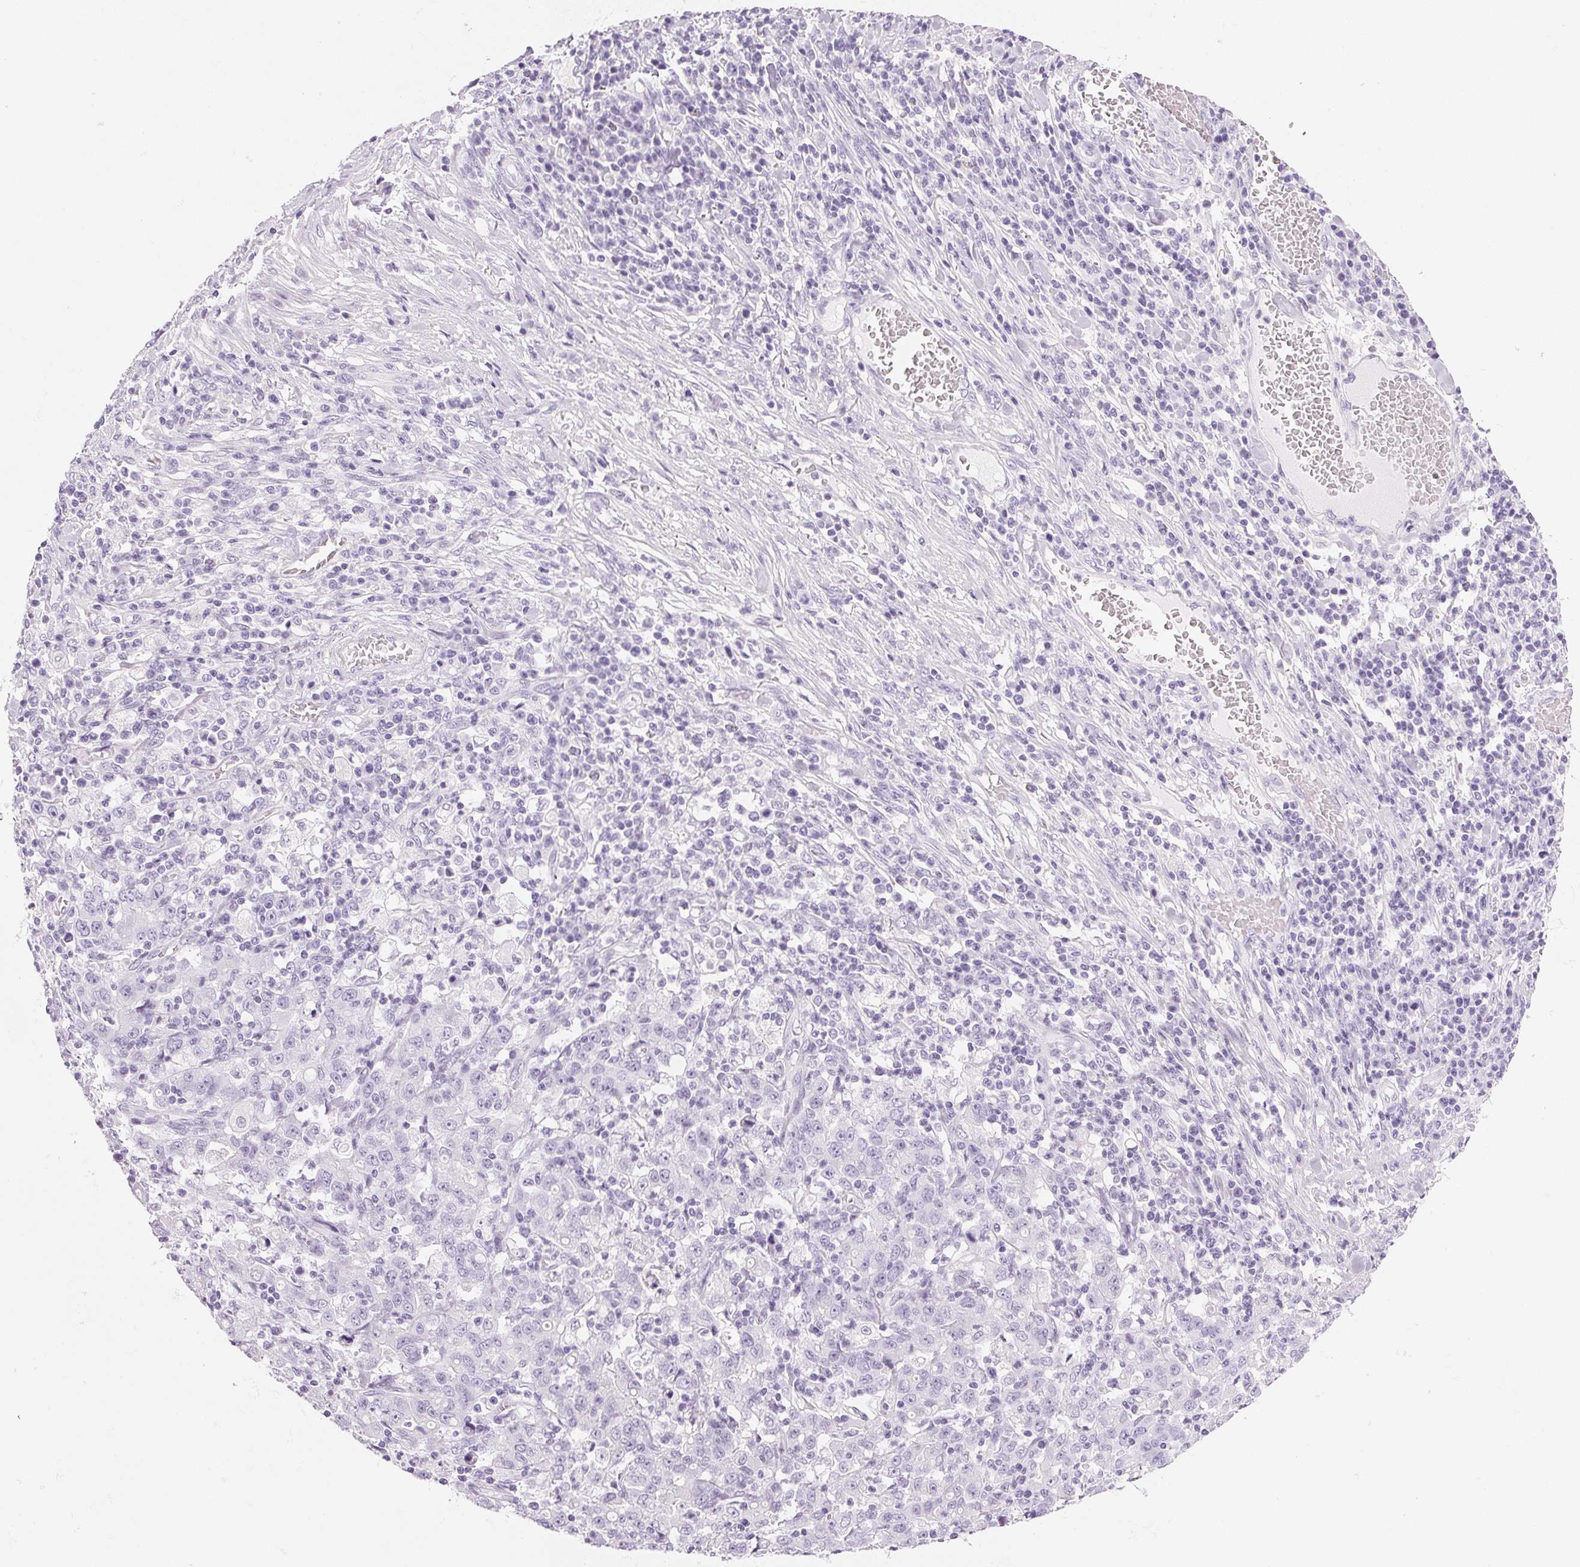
{"staining": {"intensity": "negative", "quantity": "none", "location": "none"}, "tissue": "stomach cancer", "cell_type": "Tumor cells", "image_type": "cancer", "snomed": [{"axis": "morphology", "description": "Adenocarcinoma, NOS"}, {"axis": "topography", "description": "Stomach, upper"}], "caption": "Immunohistochemical staining of human adenocarcinoma (stomach) displays no significant positivity in tumor cells.", "gene": "IGFBP1", "patient": {"sex": "male", "age": 69}}